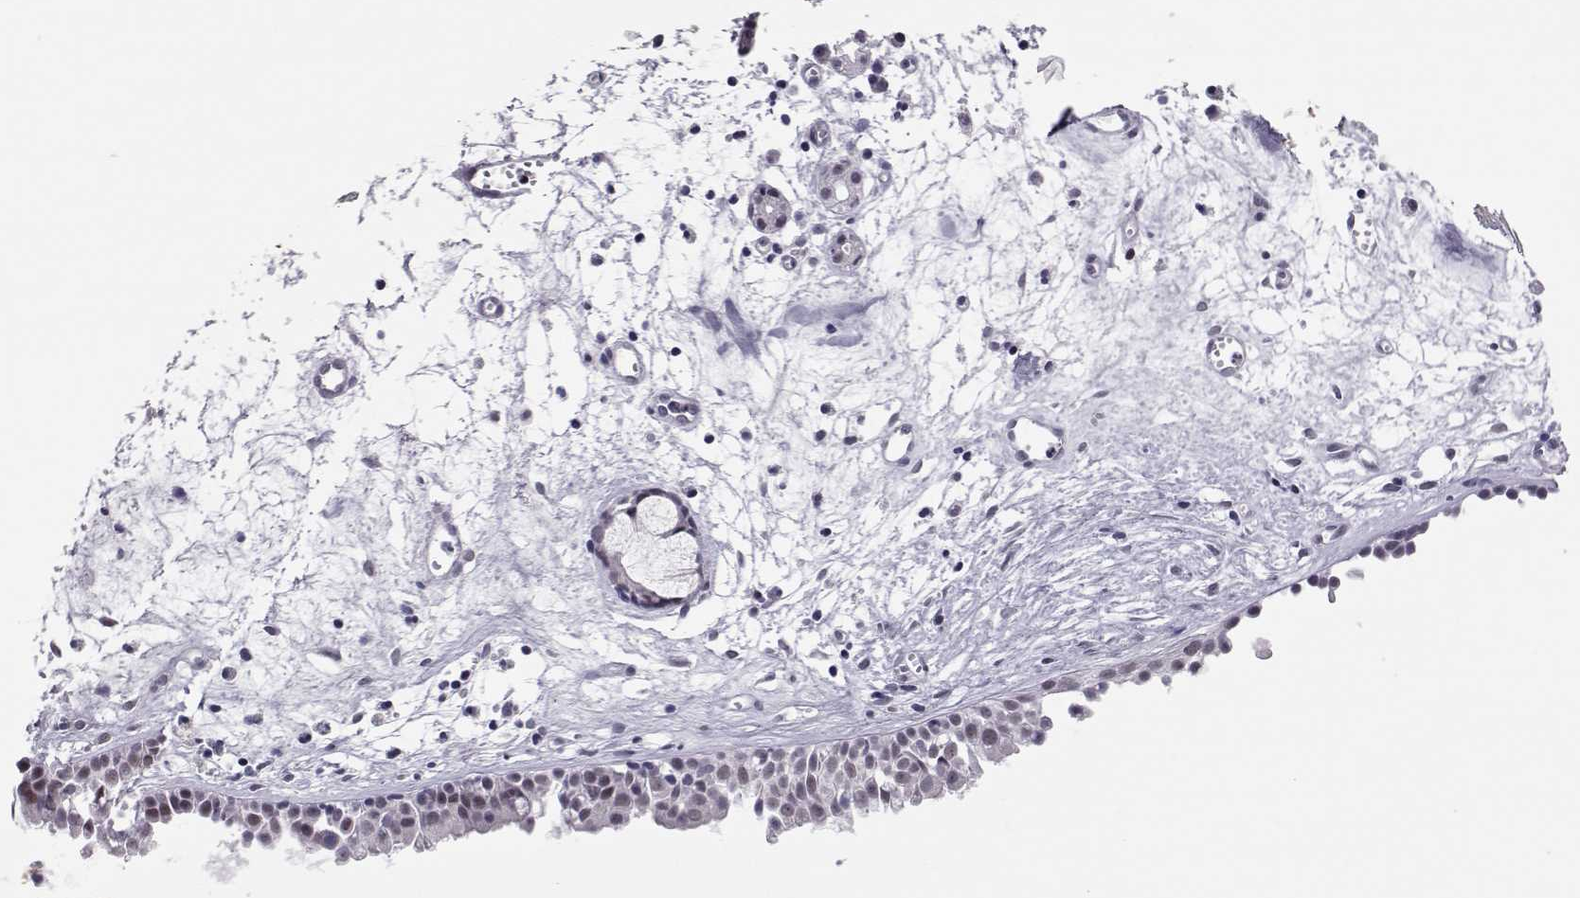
{"staining": {"intensity": "weak", "quantity": "25%-75%", "location": "nuclear"}, "tissue": "nasopharynx", "cell_type": "Respiratory epithelial cells", "image_type": "normal", "snomed": [{"axis": "morphology", "description": "Normal tissue, NOS"}, {"axis": "topography", "description": "Nasopharynx"}], "caption": "A low amount of weak nuclear positivity is appreciated in approximately 25%-75% of respiratory epithelial cells in benign nasopharynx.", "gene": "SIX6", "patient": {"sex": "male", "age": 61}}